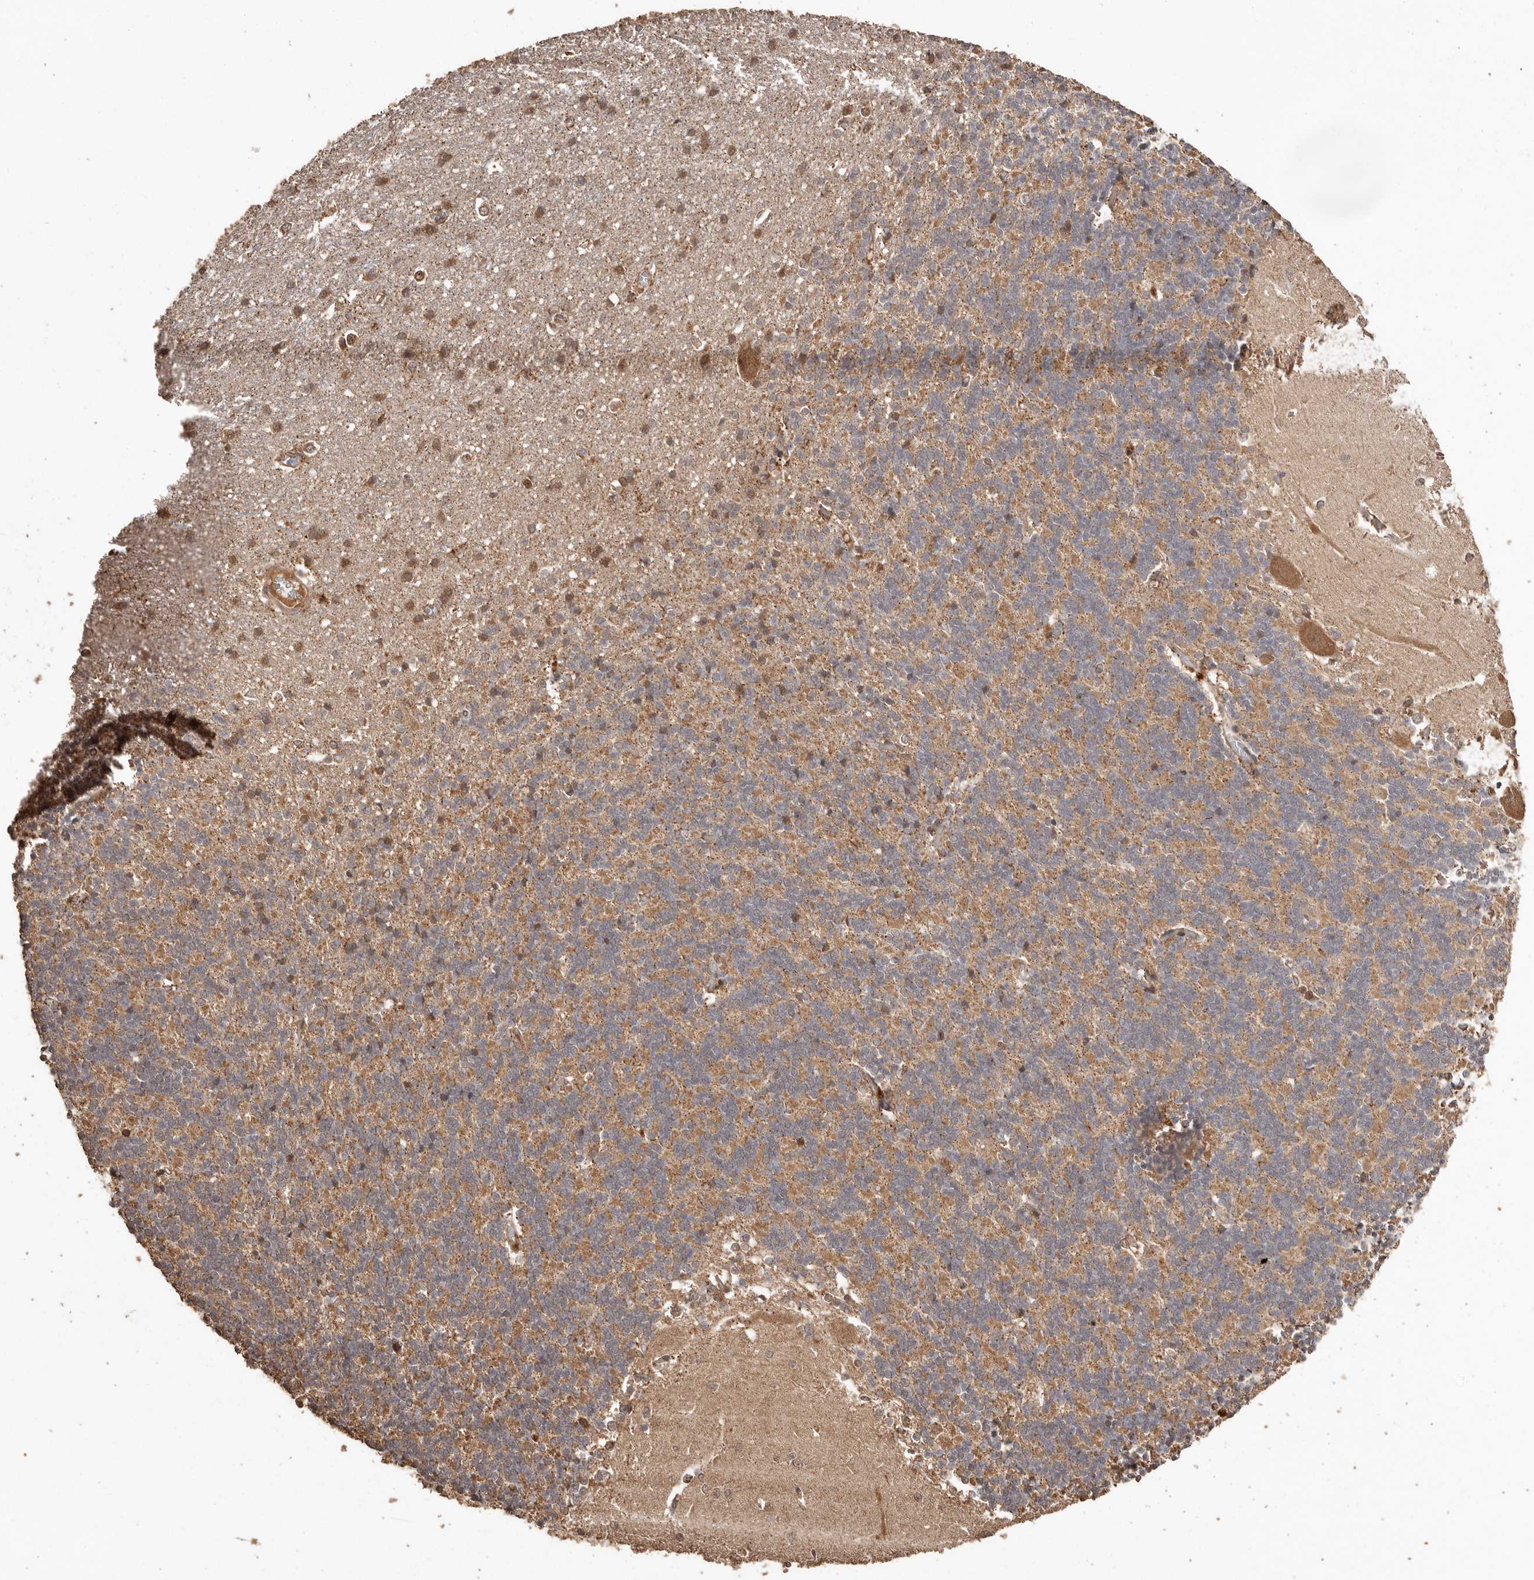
{"staining": {"intensity": "moderate", "quantity": ">75%", "location": "cytoplasmic/membranous"}, "tissue": "cerebellum", "cell_type": "Cells in granular layer", "image_type": "normal", "snomed": [{"axis": "morphology", "description": "Normal tissue, NOS"}, {"axis": "topography", "description": "Cerebellum"}], "caption": "This image reveals immunohistochemistry (IHC) staining of unremarkable human cerebellum, with medium moderate cytoplasmic/membranous staining in approximately >75% of cells in granular layer.", "gene": "RWDD1", "patient": {"sex": "male", "age": 37}}